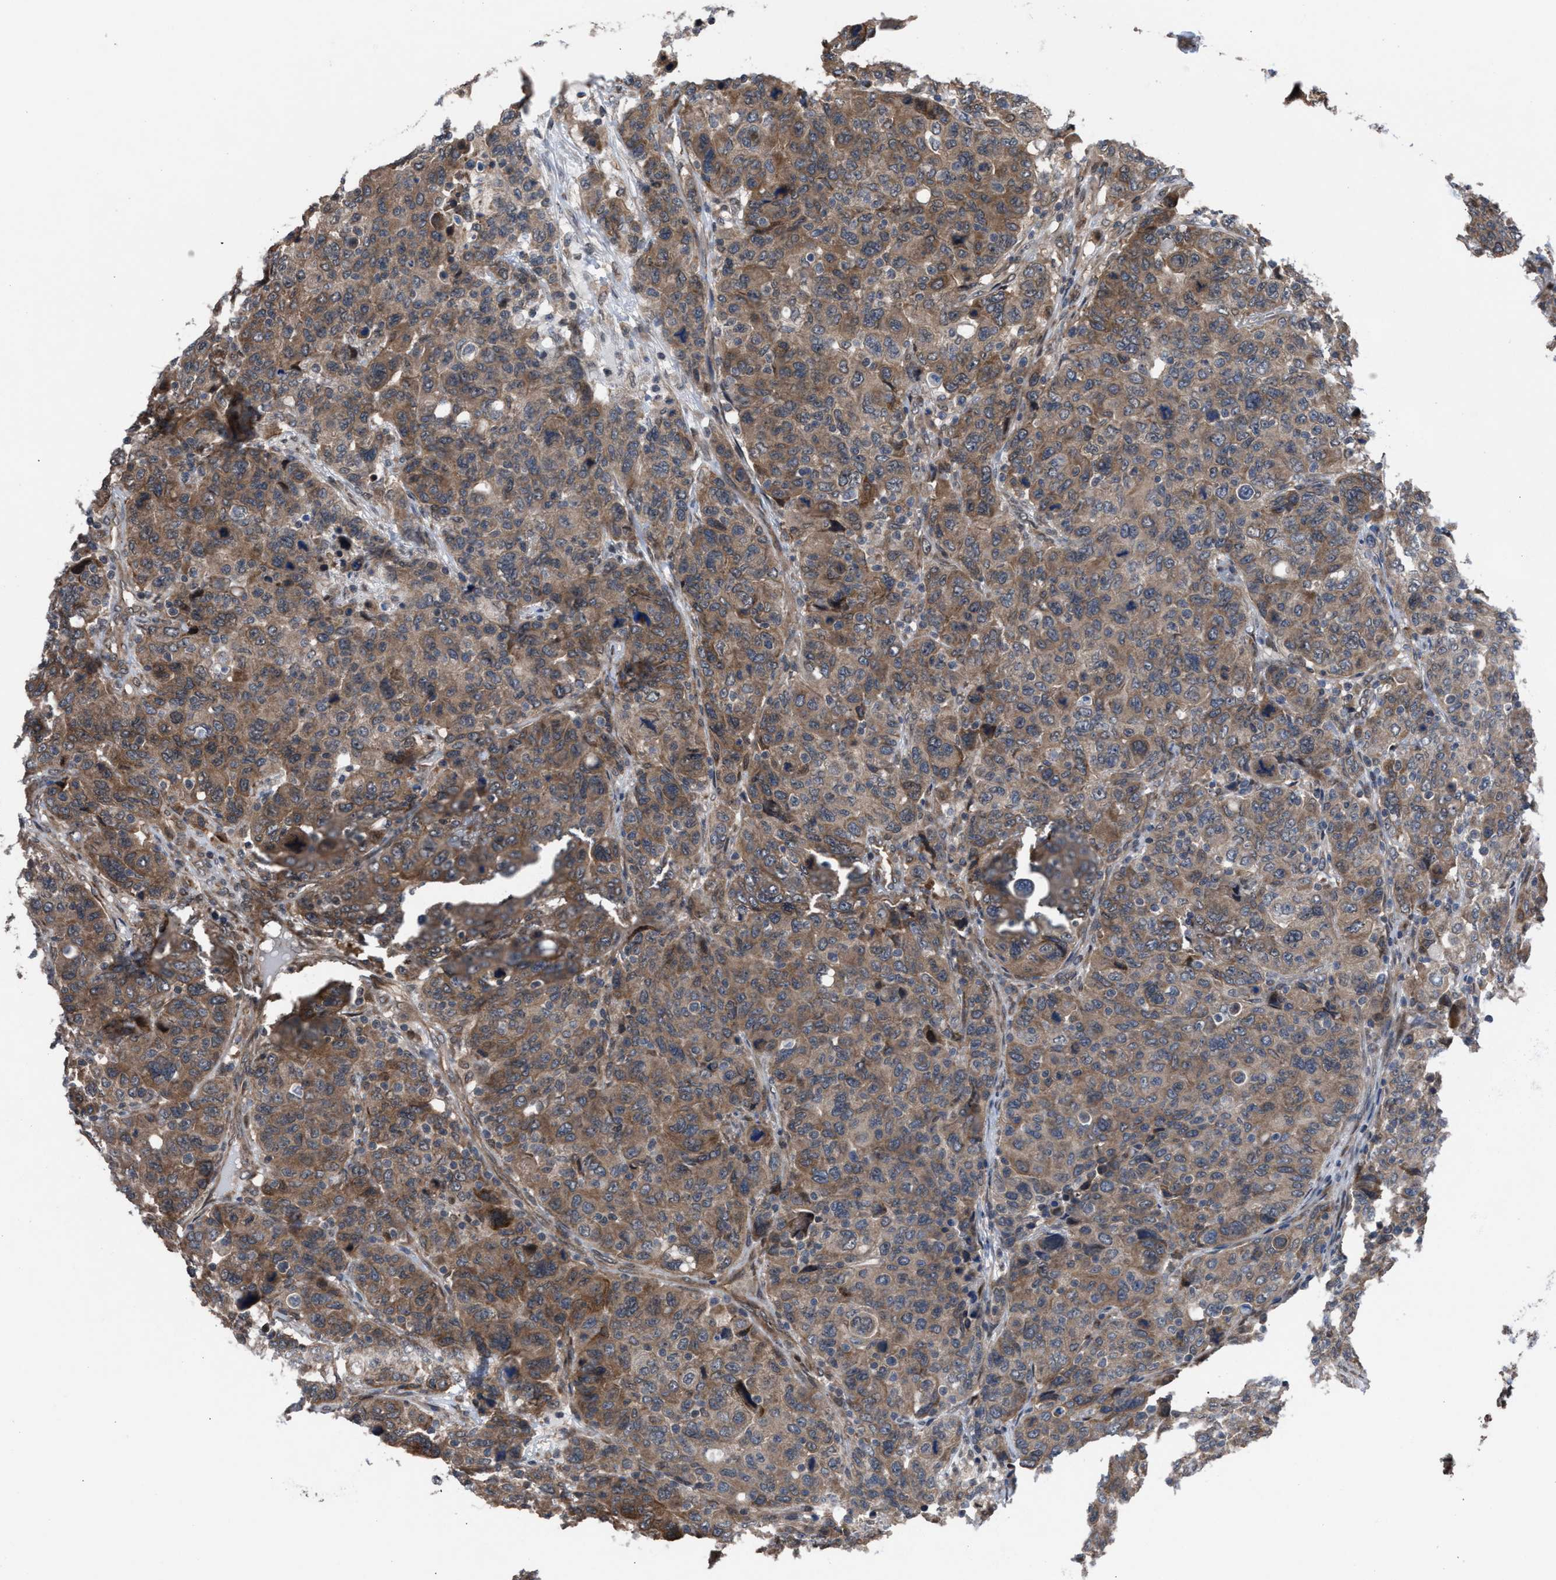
{"staining": {"intensity": "moderate", "quantity": ">75%", "location": "cytoplasmic/membranous"}, "tissue": "breast cancer", "cell_type": "Tumor cells", "image_type": "cancer", "snomed": [{"axis": "morphology", "description": "Duct carcinoma"}, {"axis": "topography", "description": "Breast"}], "caption": "A brown stain shows moderate cytoplasmic/membranous staining of a protein in human breast intraductal carcinoma tumor cells.", "gene": "TP53BP2", "patient": {"sex": "female", "age": 37}}